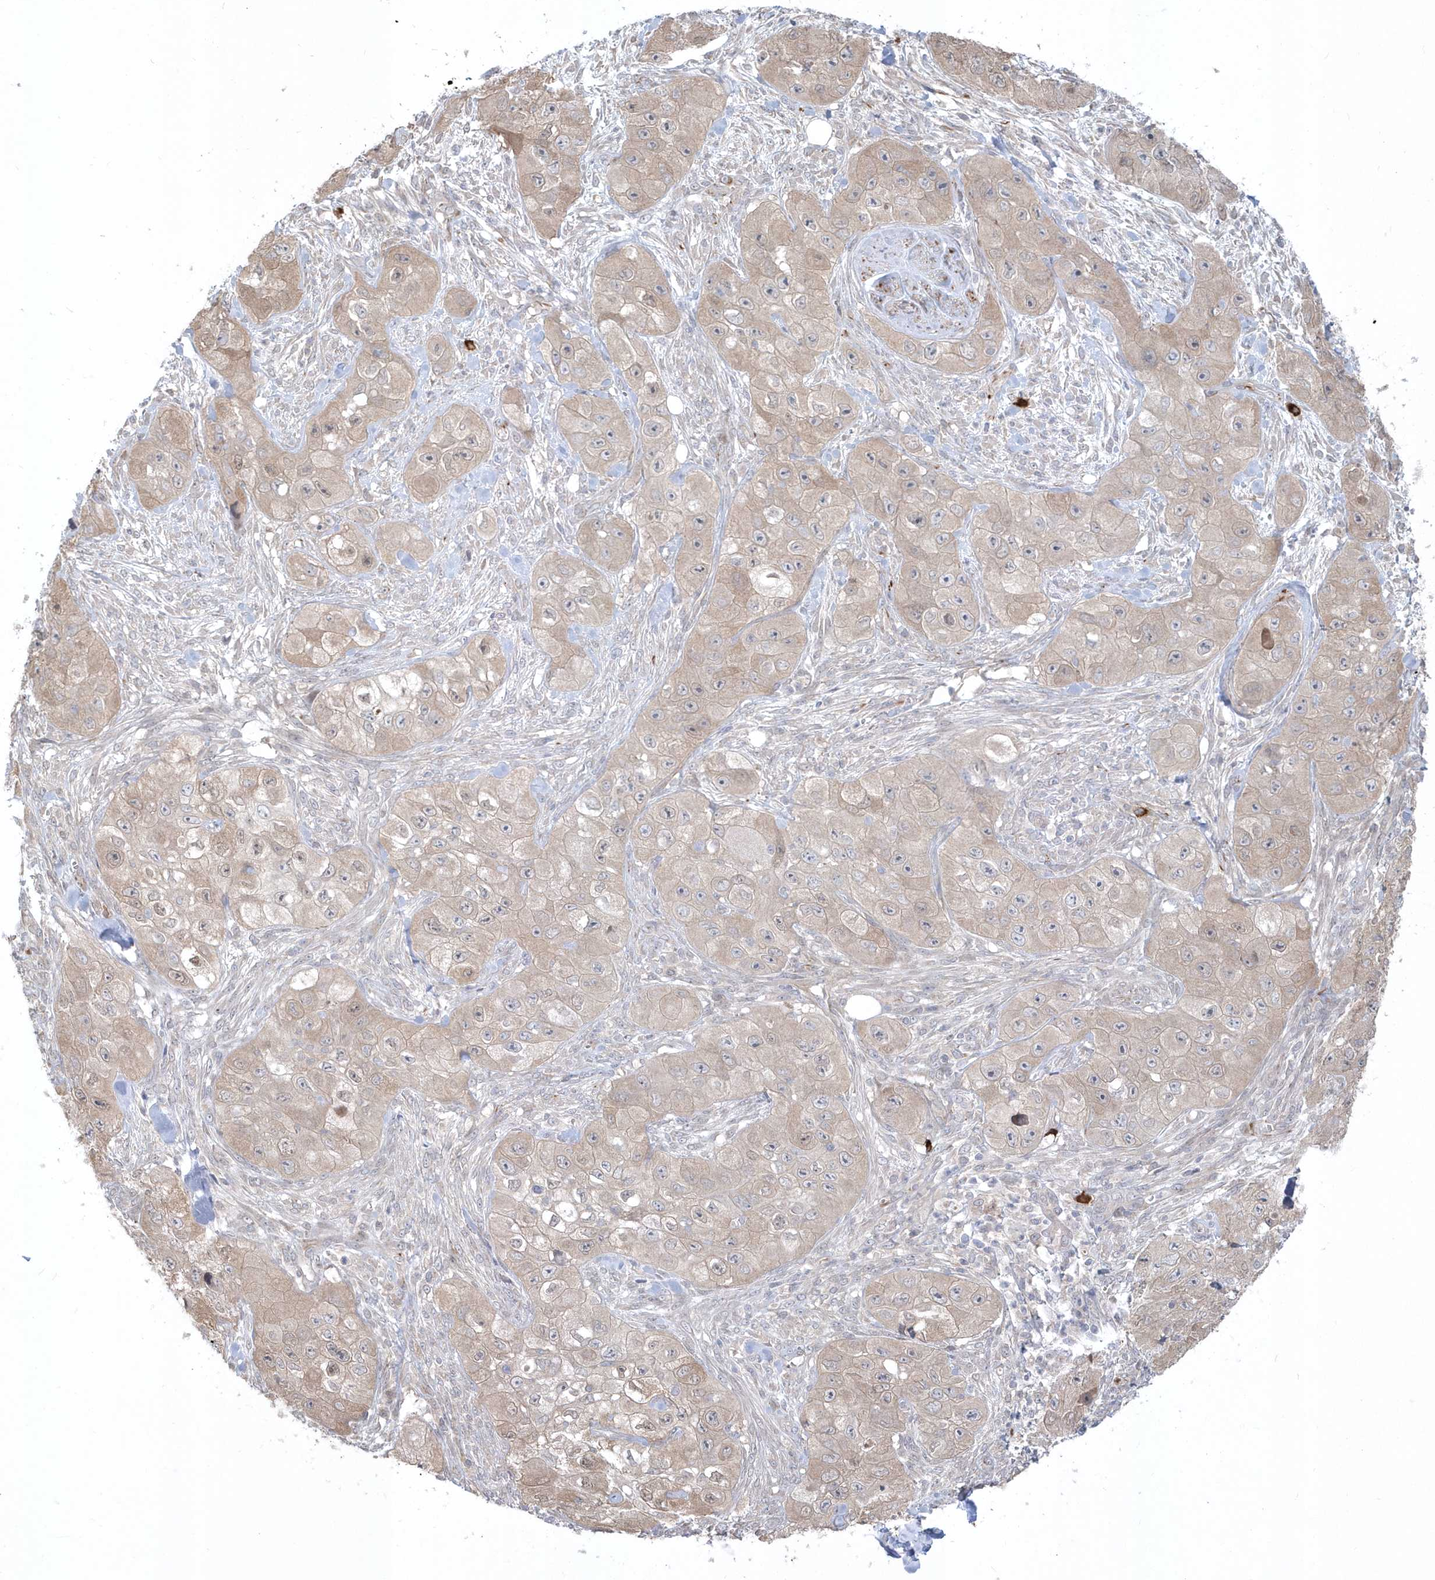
{"staining": {"intensity": "weak", "quantity": ">75%", "location": "cytoplasmic/membranous"}, "tissue": "skin cancer", "cell_type": "Tumor cells", "image_type": "cancer", "snomed": [{"axis": "morphology", "description": "Squamous cell carcinoma, NOS"}, {"axis": "topography", "description": "Skin"}, {"axis": "topography", "description": "Subcutis"}], "caption": "This is an image of immunohistochemistry staining of skin squamous cell carcinoma, which shows weak positivity in the cytoplasmic/membranous of tumor cells.", "gene": "DHX57", "patient": {"sex": "male", "age": 73}}